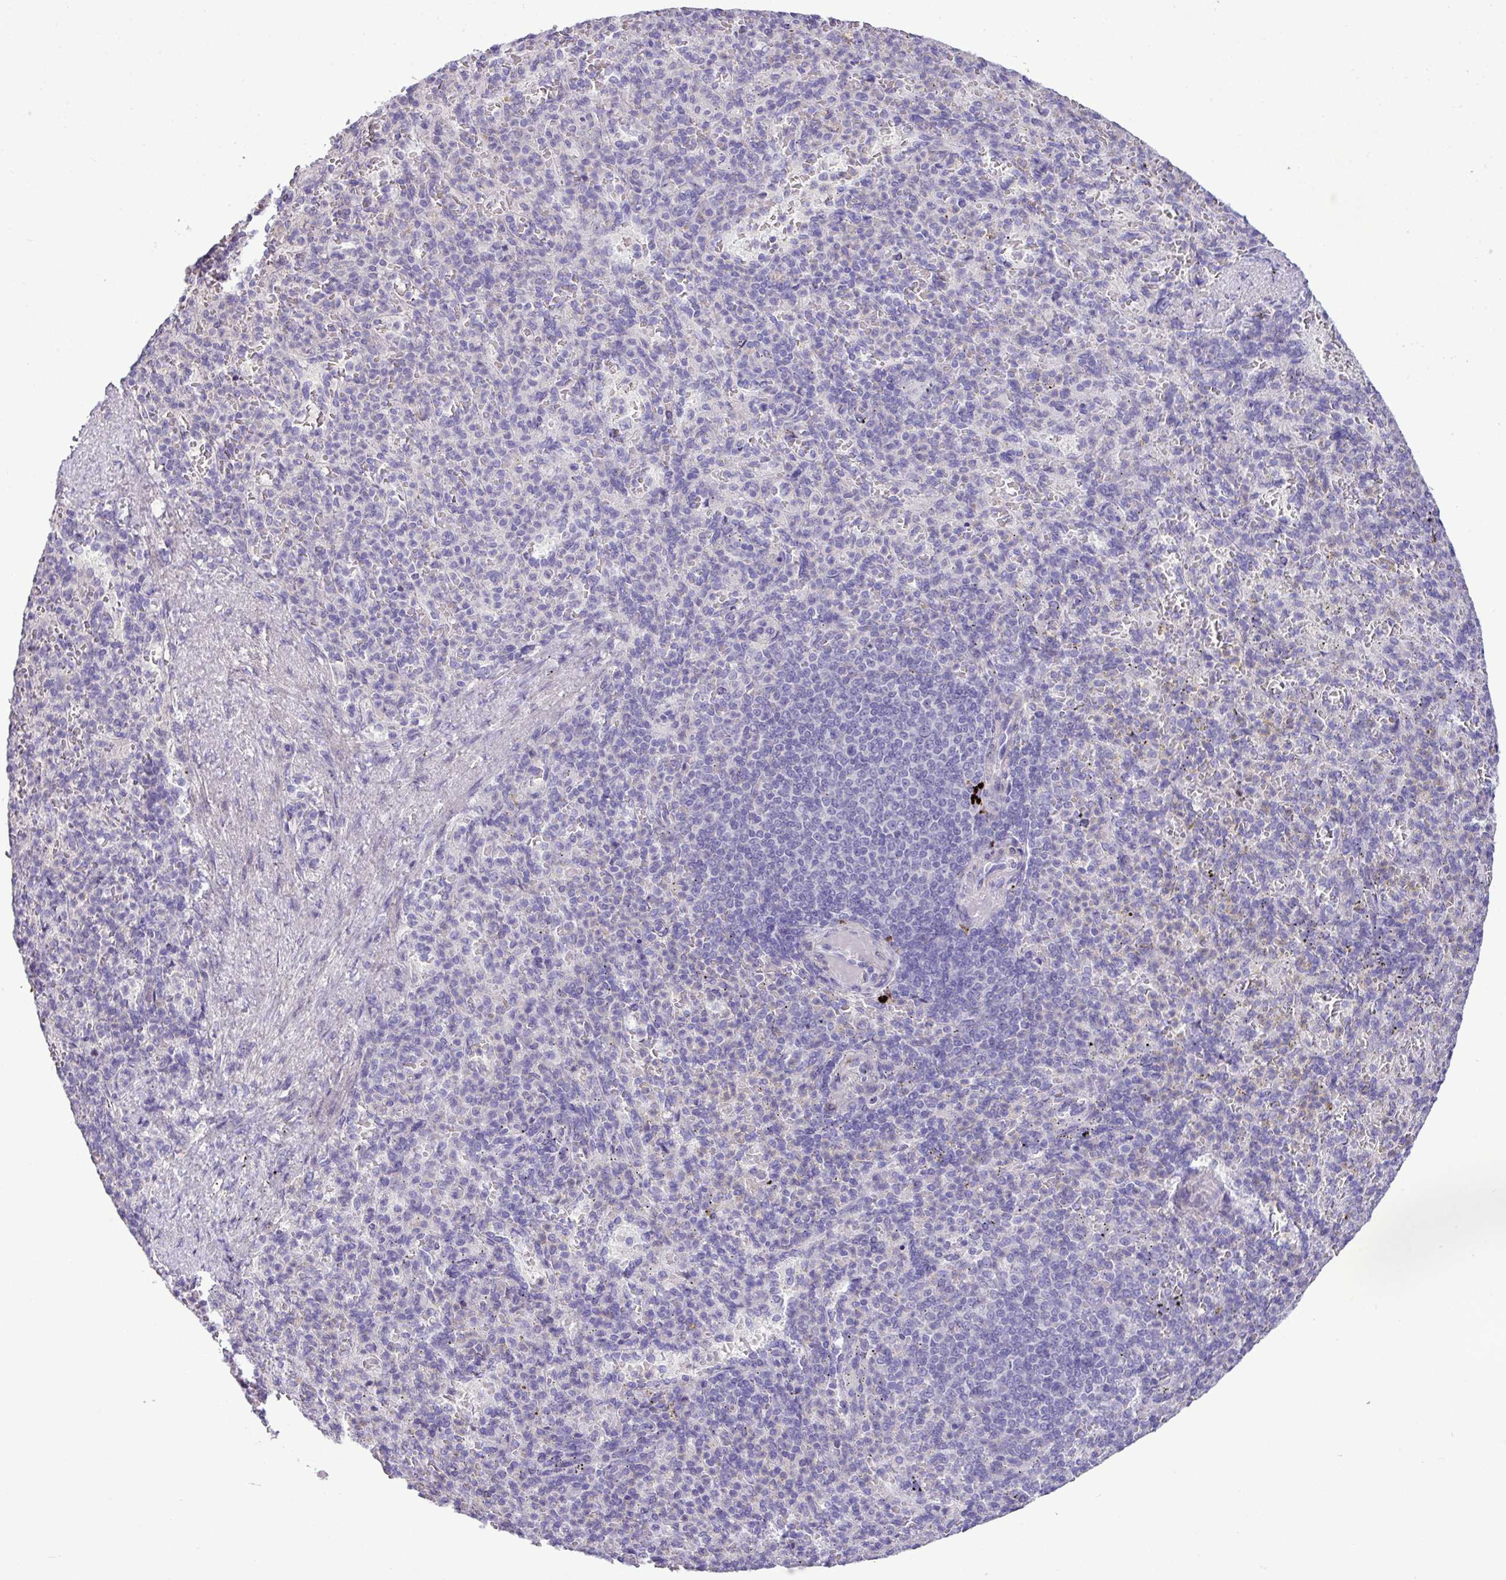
{"staining": {"intensity": "negative", "quantity": "none", "location": "none"}, "tissue": "spleen", "cell_type": "Cells in red pulp", "image_type": "normal", "snomed": [{"axis": "morphology", "description": "Normal tissue, NOS"}, {"axis": "topography", "description": "Spleen"}], "caption": "Micrograph shows no significant protein positivity in cells in red pulp of unremarkable spleen.", "gene": "CD248", "patient": {"sex": "female", "age": 74}}